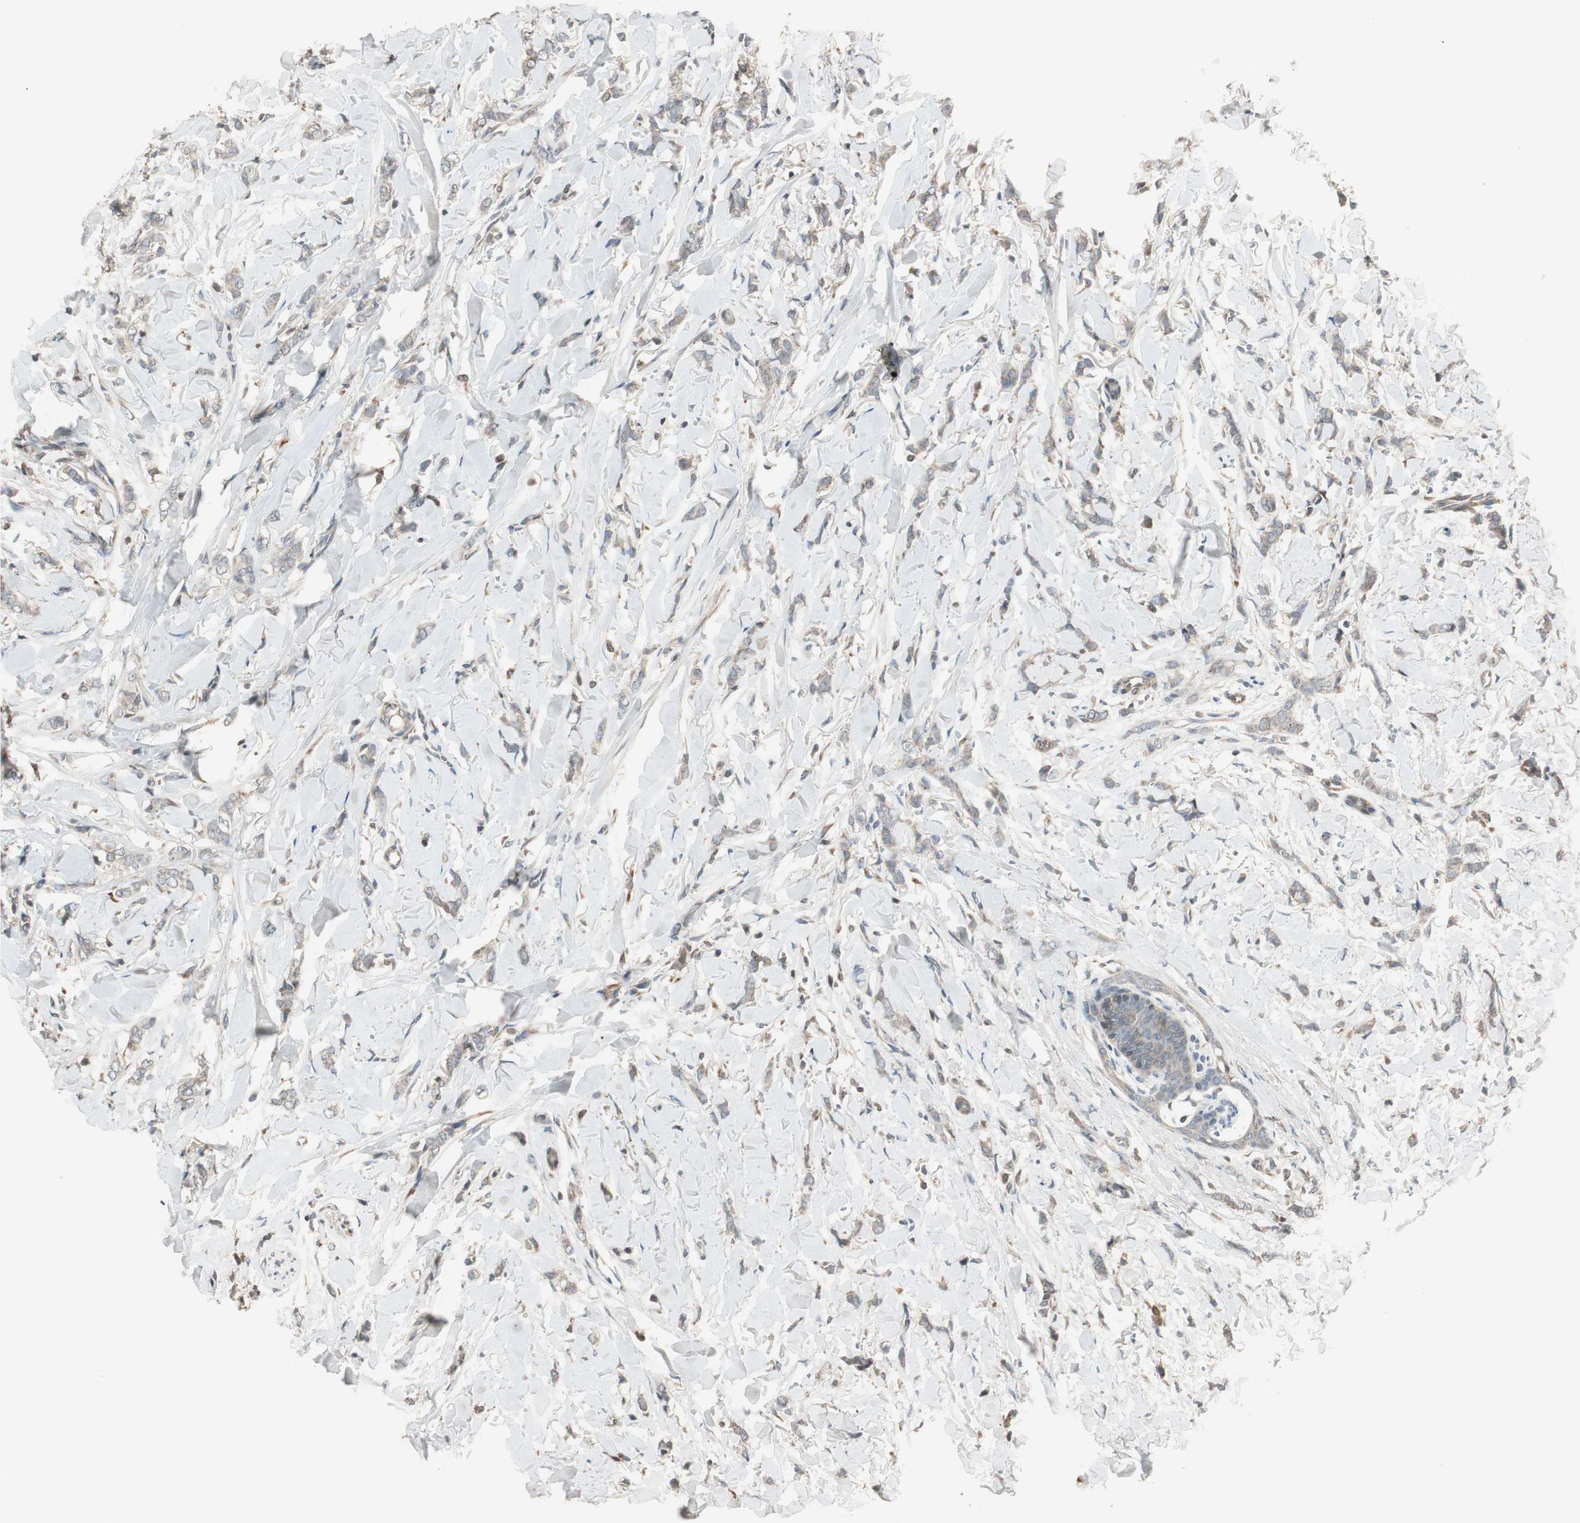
{"staining": {"intensity": "negative", "quantity": "none", "location": "none"}, "tissue": "breast cancer", "cell_type": "Tumor cells", "image_type": "cancer", "snomed": [{"axis": "morphology", "description": "Lobular carcinoma"}, {"axis": "topography", "description": "Skin"}, {"axis": "topography", "description": "Breast"}], "caption": "Immunohistochemistry of breast cancer (lobular carcinoma) displays no staining in tumor cells.", "gene": "SFRP1", "patient": {"sex": "female", "age": 46}}